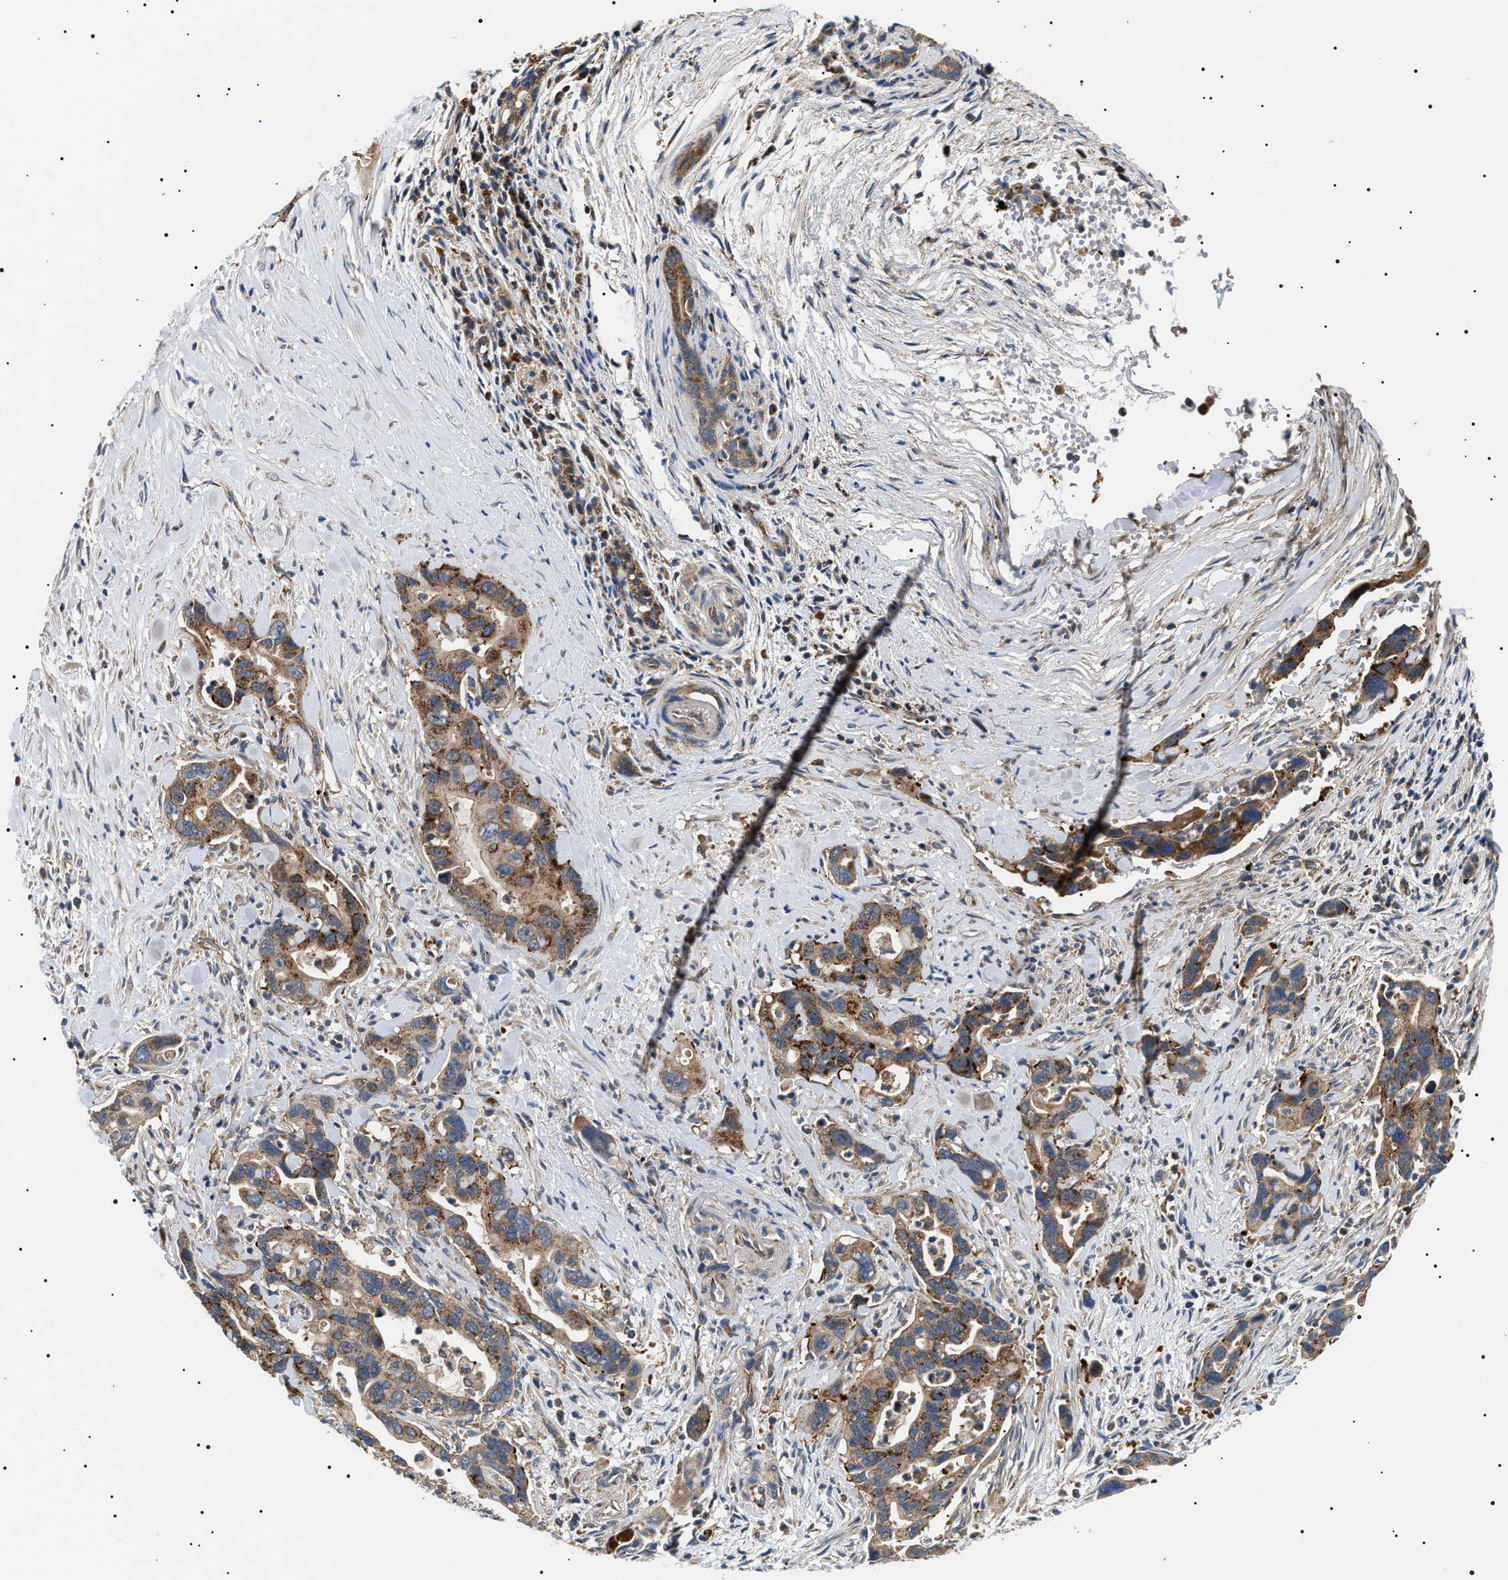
{"staining": {"intensity": "moderate", "quantity": ">75%", "location": "cytoplasmic/membranous"}, "tissue": "pancreatic cancer", "cell_type": "Tumor cells", "image_type": "cancer", "snomed": [{"axis": "morphology", "description": "Adenocarcinoma, NOS"}, {"axis": "topography", "description": "Pancreas"}], "caption": "Immunohistochemistry (IHC) of adenocarcinoma (pancreatic) shows medium levels of moderate cytoplasmic/membranous positivity in approximately >75% of tumor cells.", "gene": "OXSM", "patient": {"sex": "female", "age": 70}}